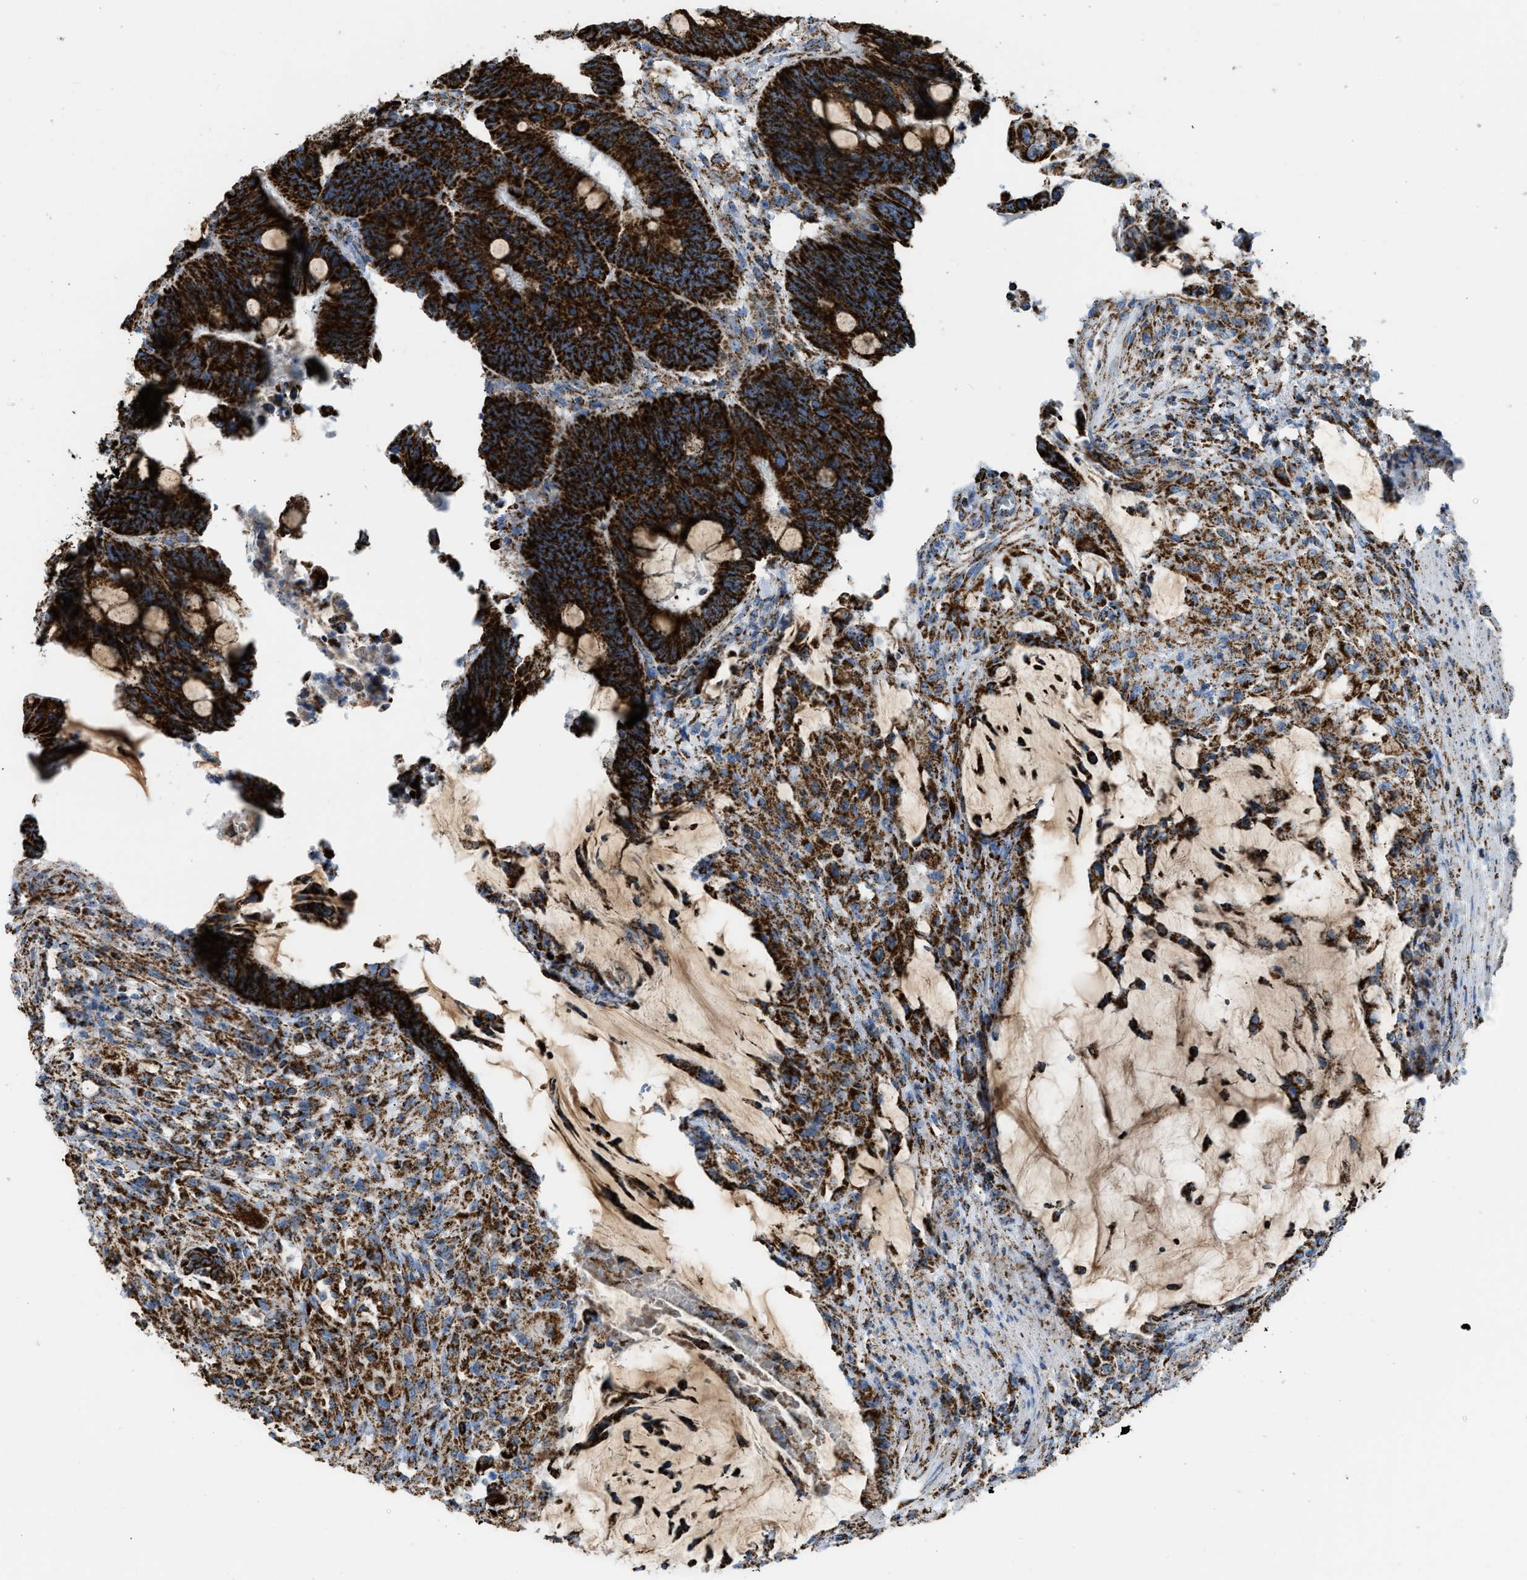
{"staining": {"intensity": "strong", "quantity": ">75%", "location": "cytoplasmic/membranous"}, "tissue": "colorectal cancer", "cell_type": "Tumor cells", "image_type": "cancer", "snomed": [{"axis": "morphology", "description": "Normal tissue, NOS"}, {"axis": "morphology", "description": "Adenocarcinoma, NOS"}, {"axis": "topography", "description": "Rectum"}, {"axis": "topography", "description": "Peripheral nerve tissue"}], "caption": "Immunohistochemical staining of human colorectal cancer (adenocarcinoma) reveals high levels of strong cytoplasmic/membranous positivity in about >75% of tumor cells.", "gene": "ETFB", "patient": {"sex": "male", "age": 92}}